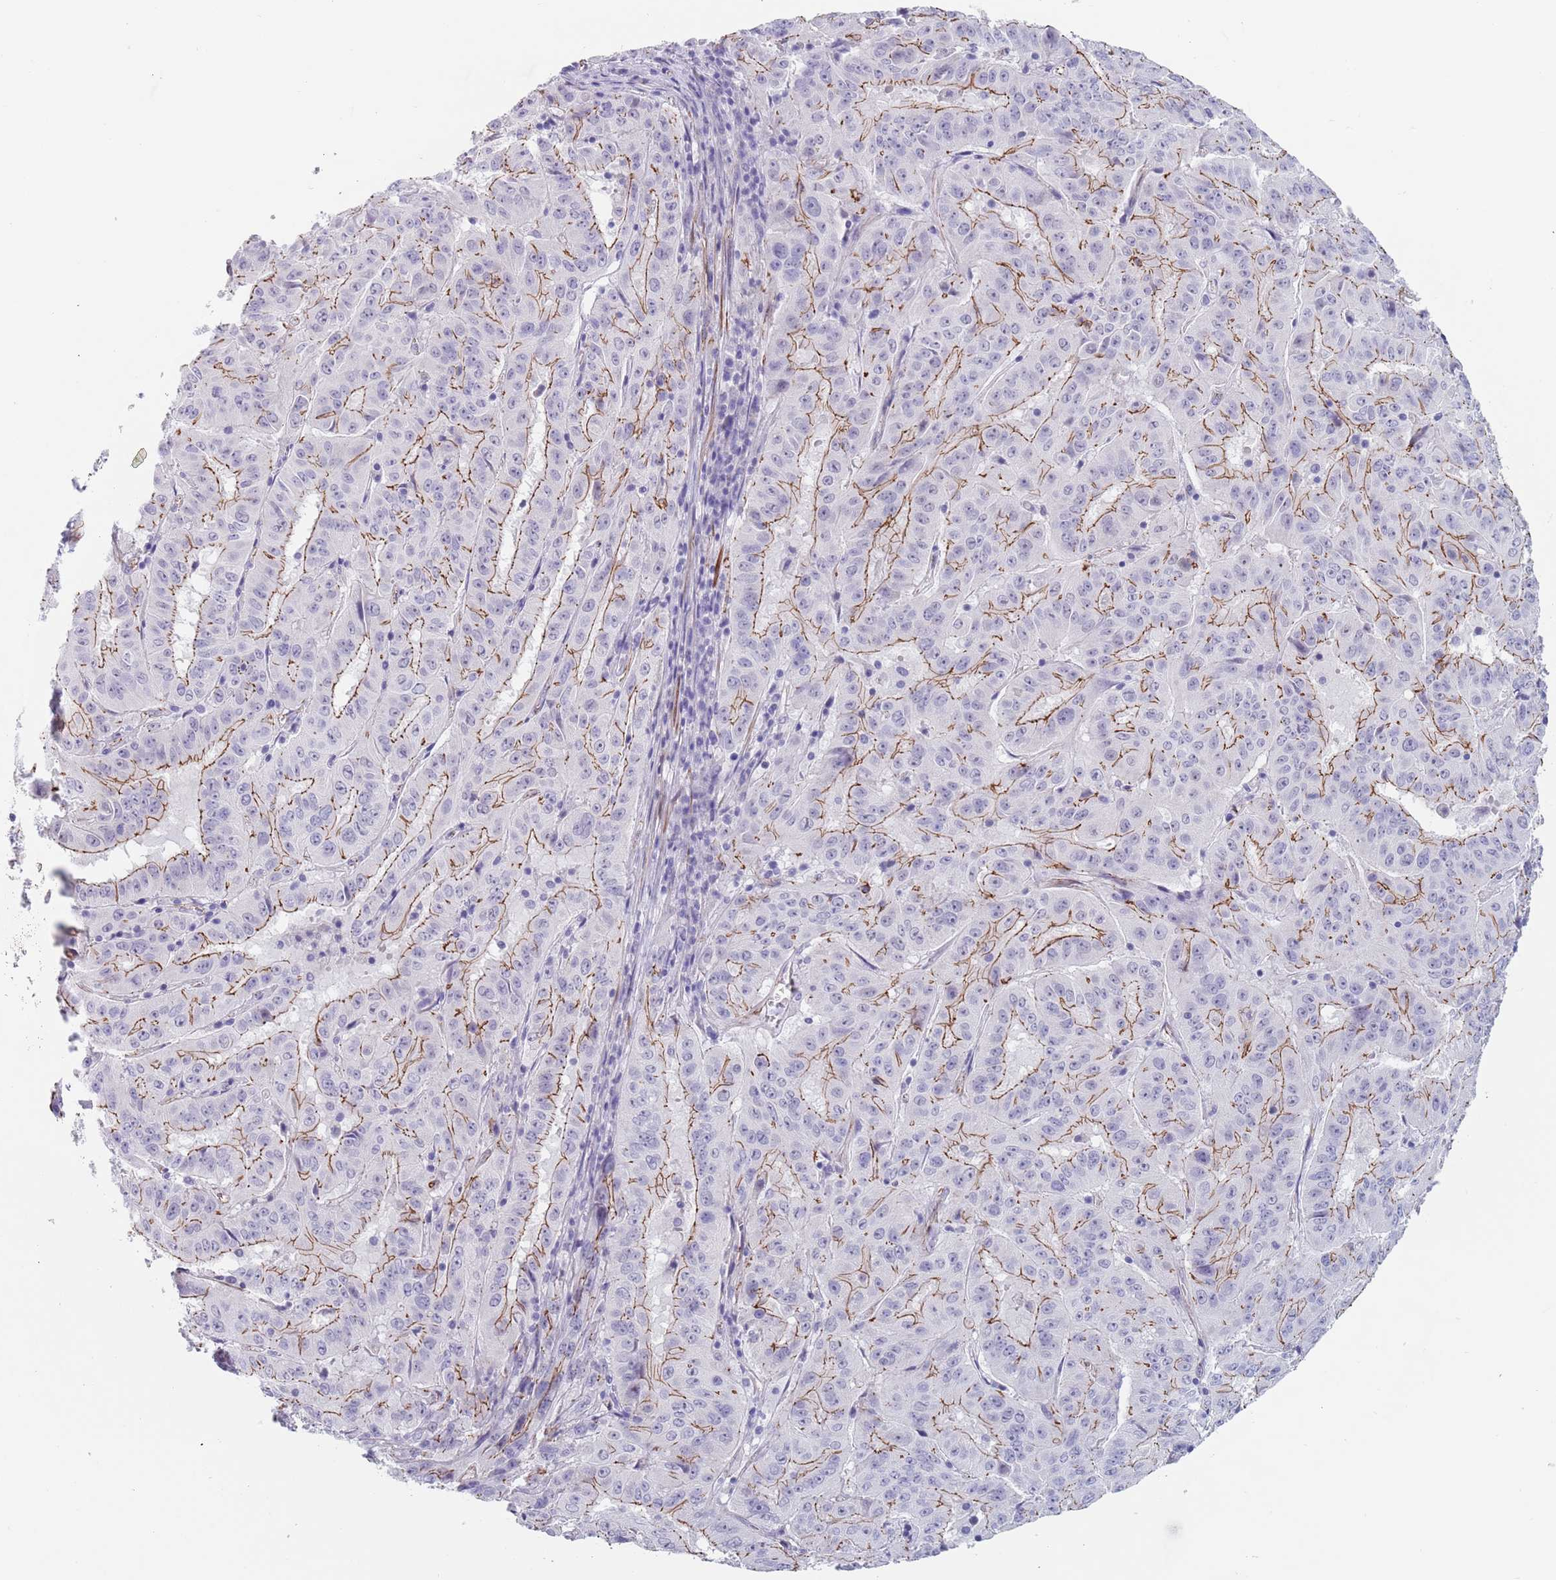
{"staining": {"intensity": "moderate", "quantity": ">75%", "location": "cytoplasmic/membranous"}, "tissue": "pancreatic cancer", "cell_type": "Tumor cells", "image_type": "cancer", "snomed": [{"axis": "morphology", "description": "Adenocarcinoma, NOS"}, {"axis": "topography", "description": "Pancreas"}], "caption": "IHC (DAB (3,3'-diaminobenzidine)) staining of adenocarcinoma (pancreatic) exhibits moderate cytoplasmic/membranous protein expression in about >75% of tumor cells.", "gene": "OR5A2", "patient": {"sex": "male", "age": 63}}